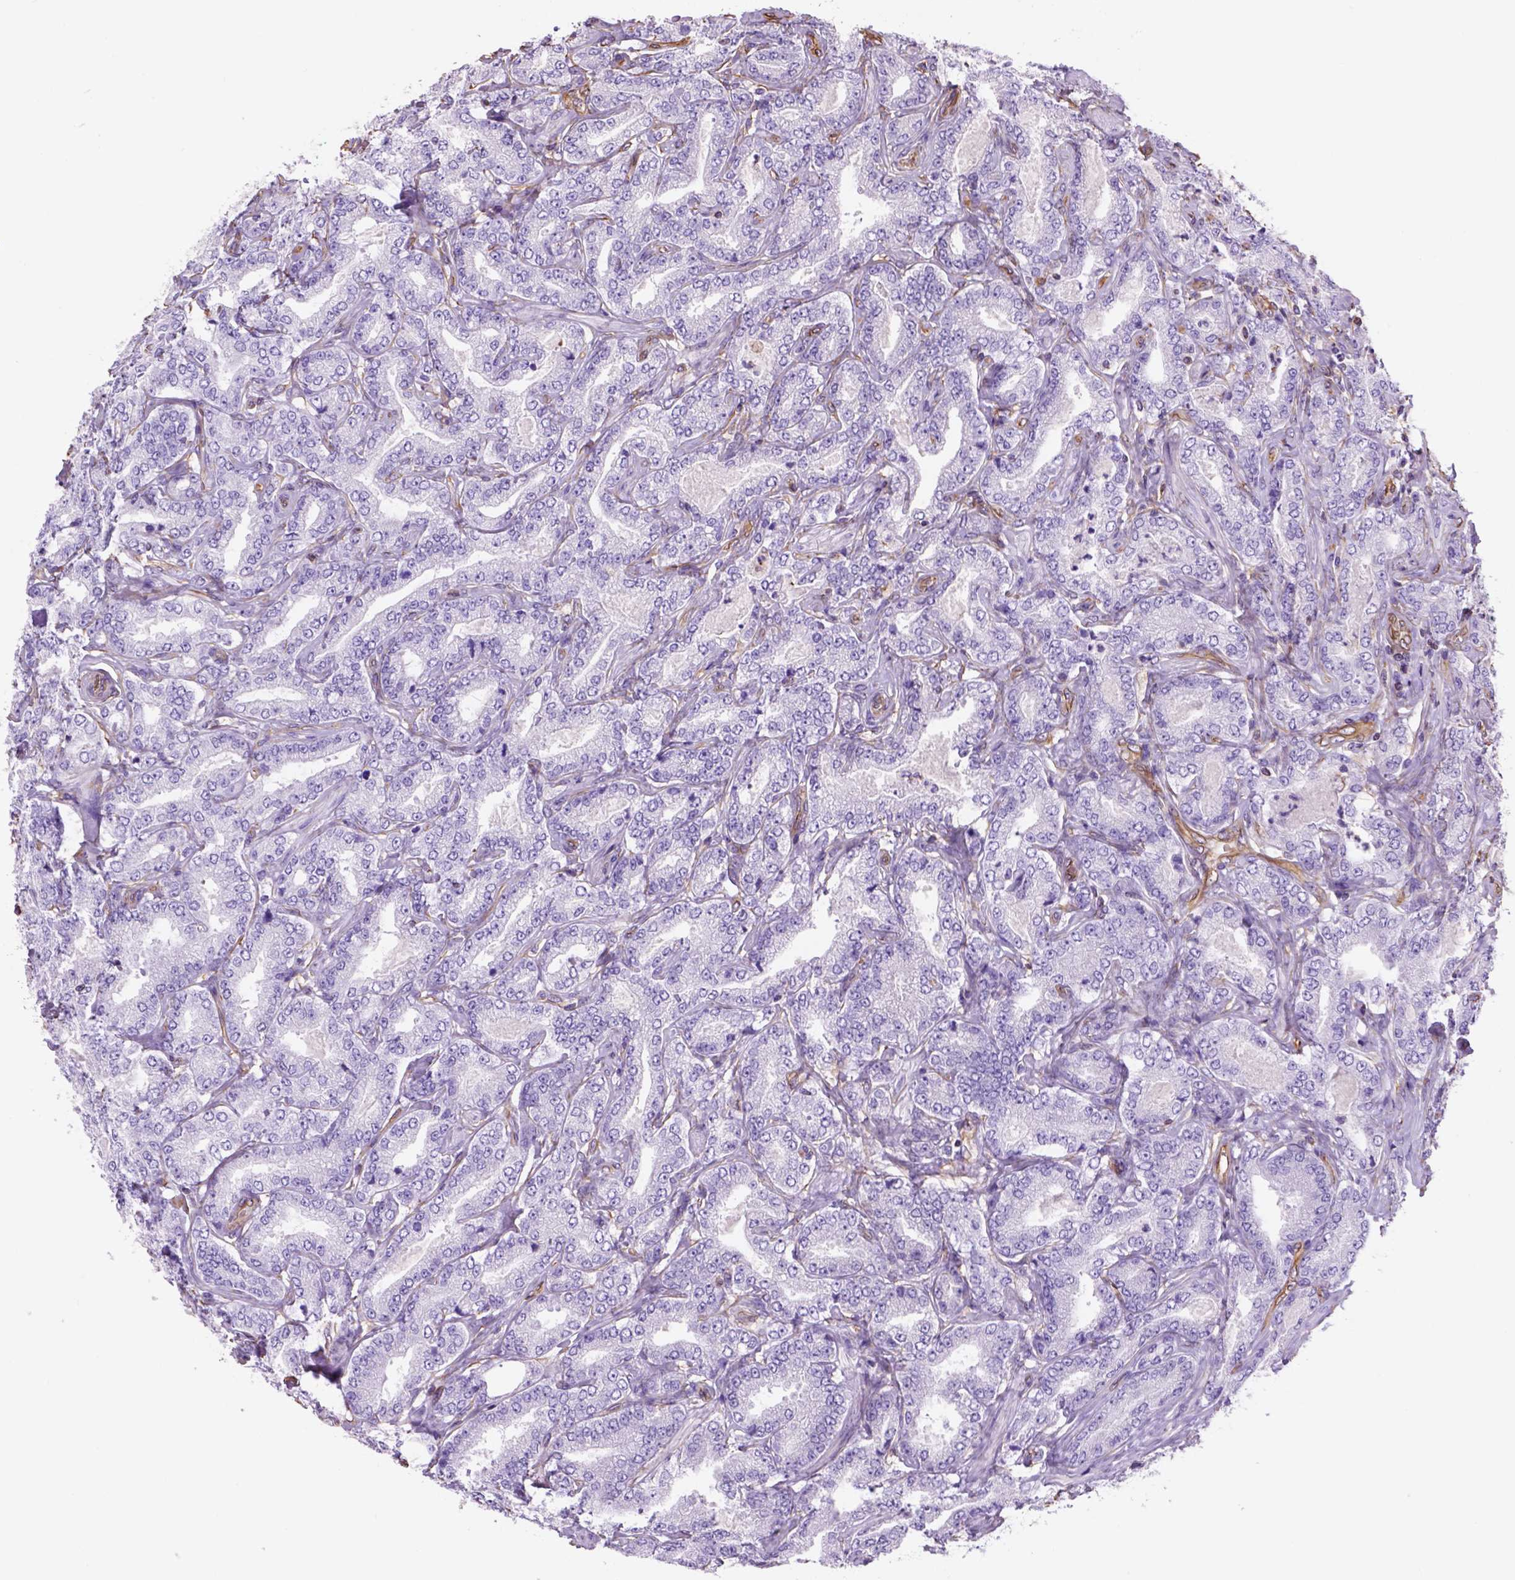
{"staining": {"intensity": "negative", "quantity": "none", "location": "none"}, "tissue": "prostate cancer", "cell_type": "Tumor cells", "image_type": "cancer", "snomed": [{"axis": "morphology", "description": "Adenocarcinoma, NOS"}, {"axis": "topography", "description": "Prostate"}], "caption": "Immunohistochemistry (IHC) photomicrograph of prostate cancer (adenocarcinoma) stained for a protein (brown), which demonstrates no staining in tumor cells. (DAB immunohistochemistry (IHC), high magnification).", "gene": "ZZZ3", "patient": {"sex": "male", "age": 64}}